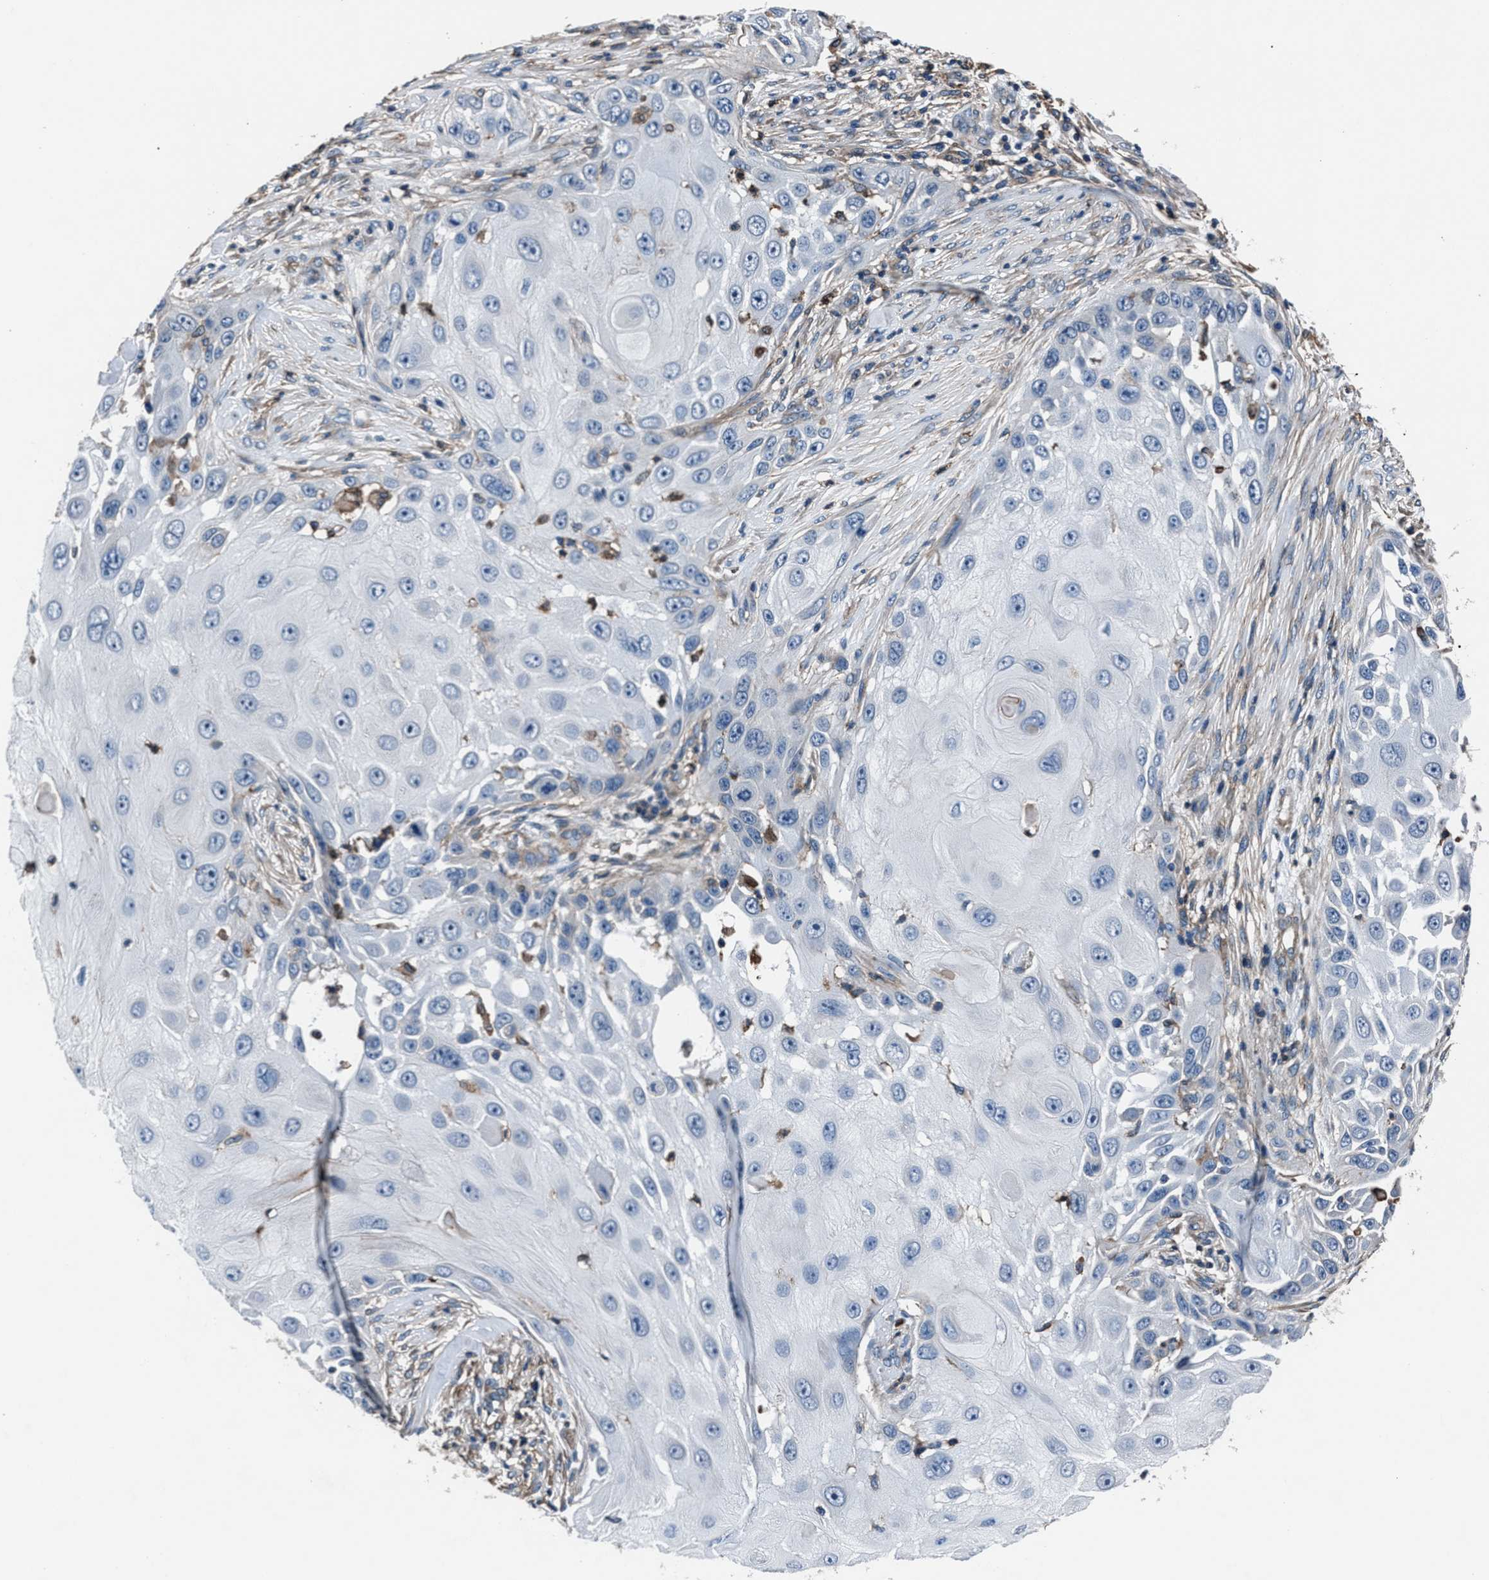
{"staining": {"intensity": "negative", "quantity": "none", "location": "none"}, "tissue": "skin cancer", "cell_type": "Tumor cells", "image_type": "cancer", "snomed": [{"axis": "morphology", "description": "Squamous cell carcinoma, NOS"}, {"axis": "topography", "description": "Skin"}], "caption": "There is no significant expression in tumor cells of skin squamous cell carcinoma. (Immunohistochemistry (ihc), brightfield microscopy, high magnification).", "gene": "MFSD11", "patient": {"sex": "female", "age": 44}}